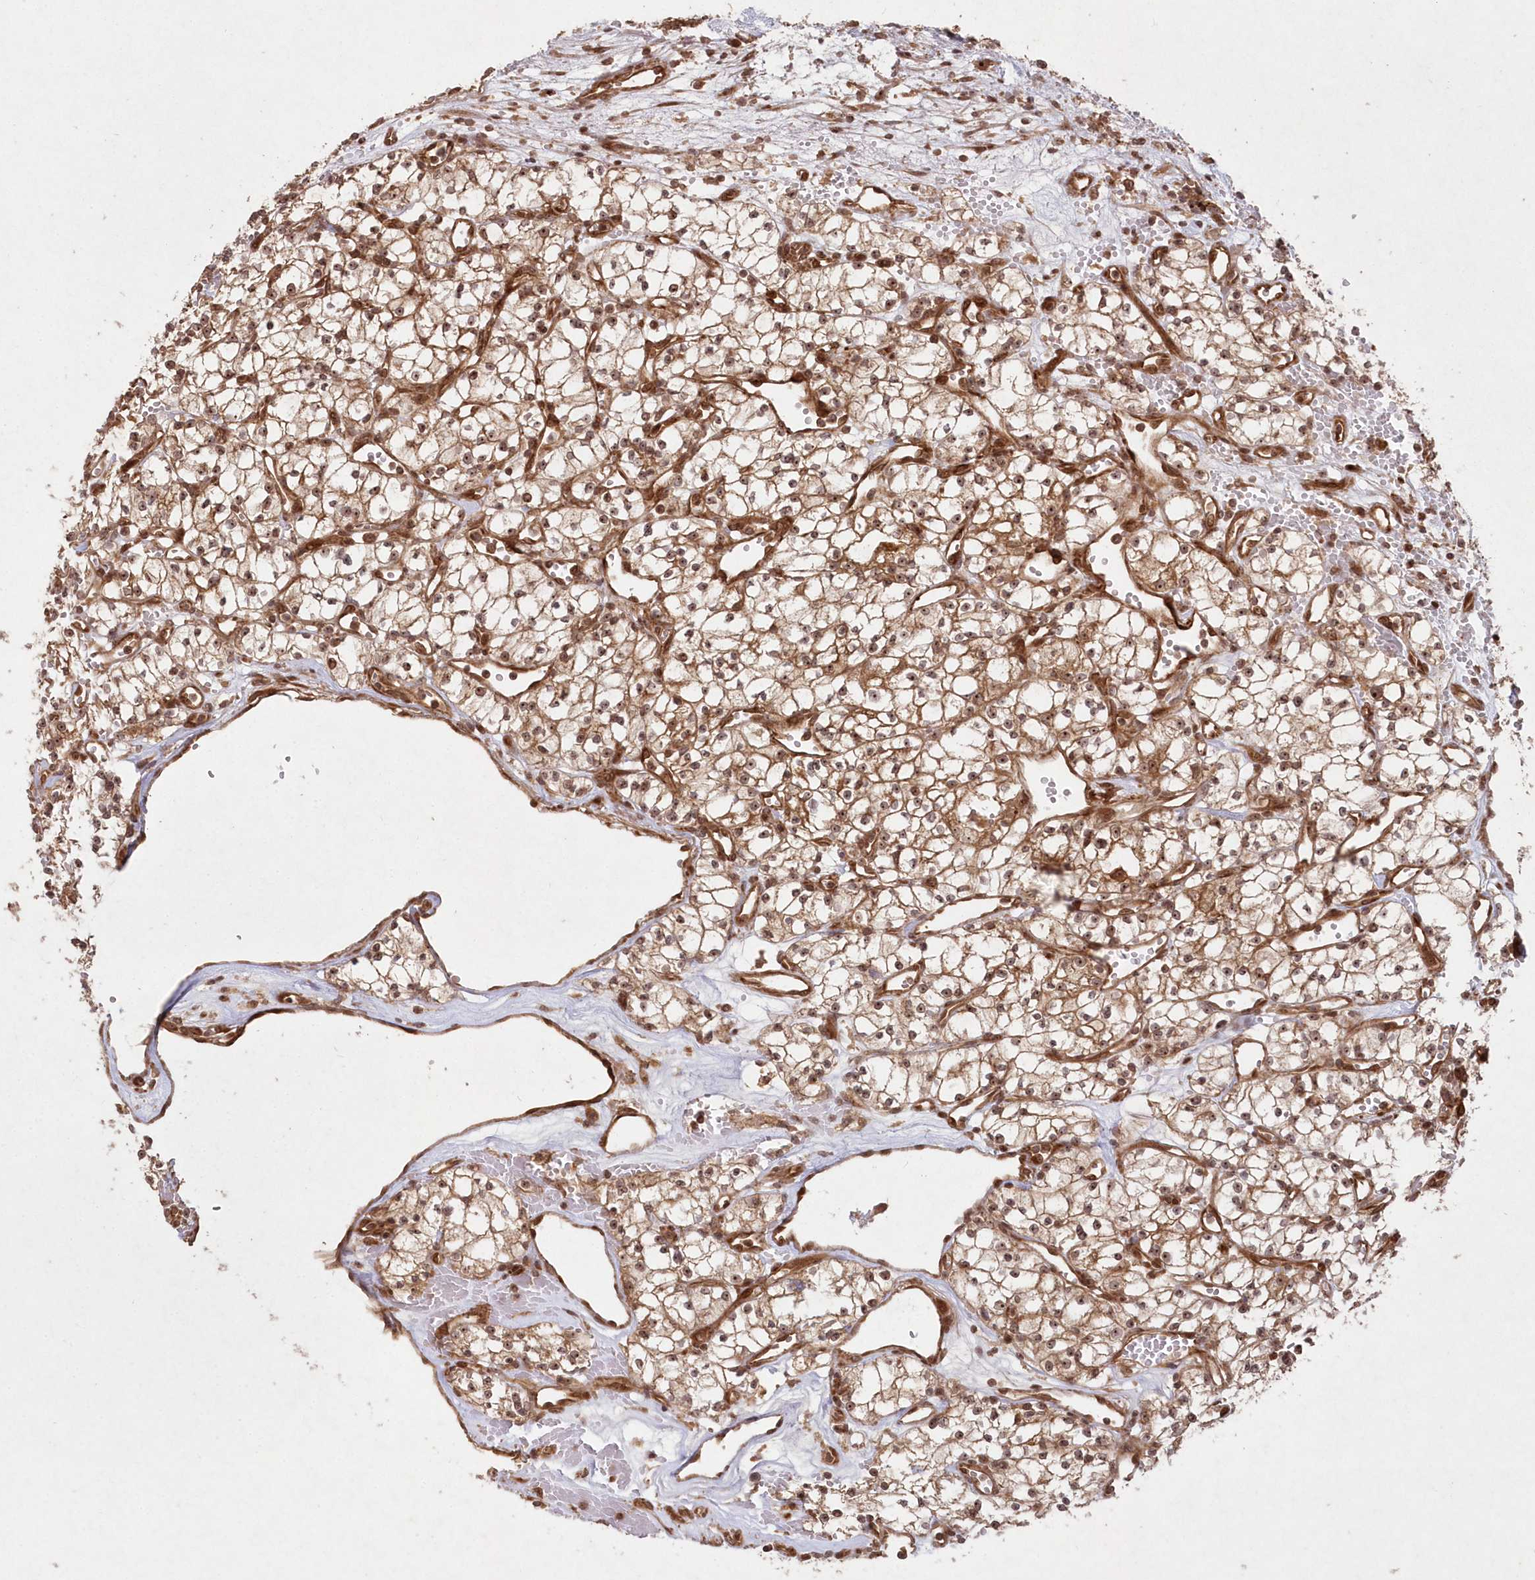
{"staining": {"intensity": "weak", "quantity": "25%-75%", "location": "cytoplasmic/membranous,nuclear"}, "tissue": "renal cancer", "cell_type": "Tumor cells", "image_type": "cancer", "snomed": [{"axis": "morphology", "description": "Adenocarcinoma, NOS"}, {"axis": "topography", "description": "Kidney"}], "caption": "Immunohistochemistry (DAB (3,3'-diaminobenzidine)) staining of human renal adenocarcinoma shows weak cytoplasmic/membranous and nuclear protein positivity in approximately 25%-75% of tumor cells.", "gene": "SERINC1", "patient": {"sex": "male", "age": 59}}